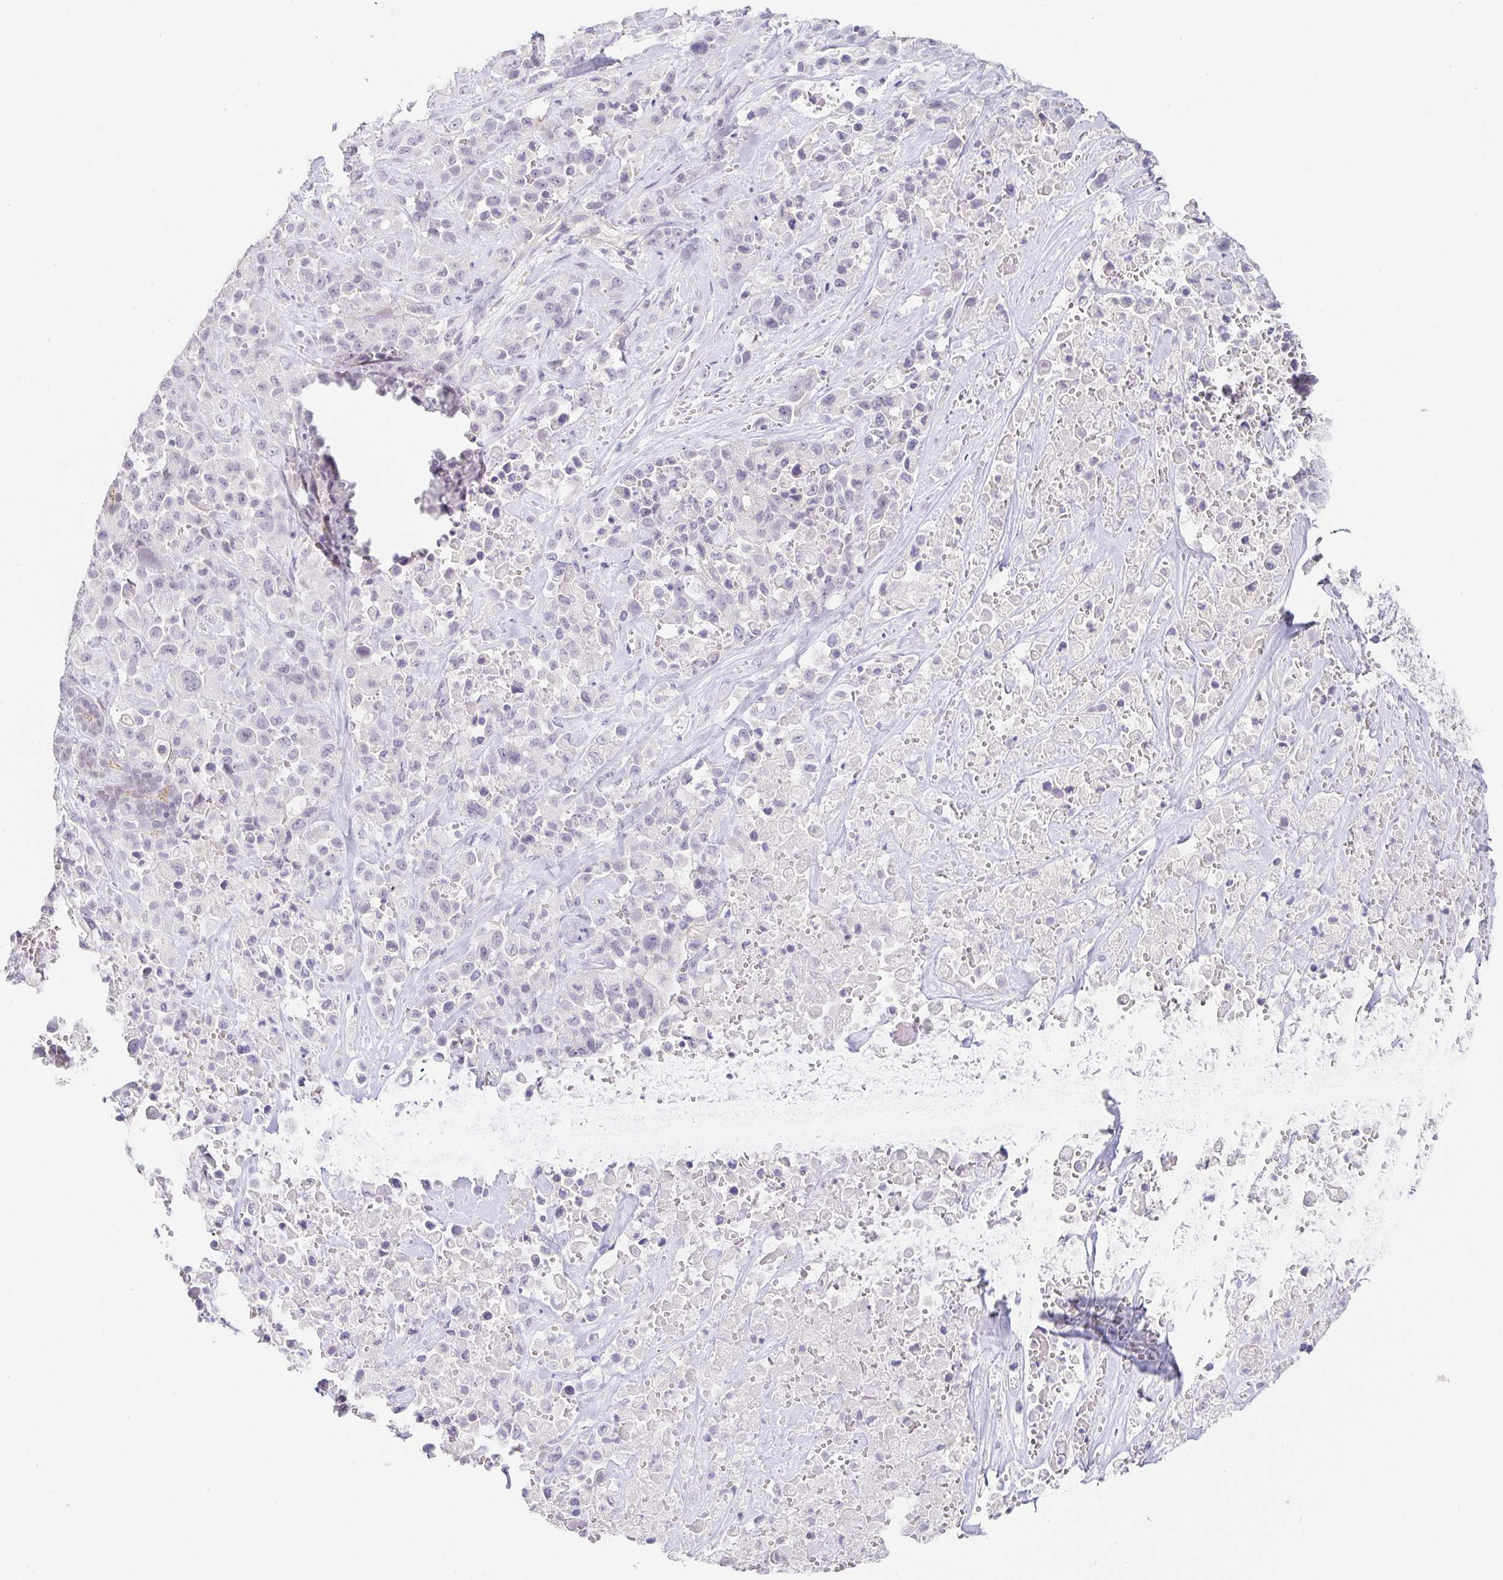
{"staining": {"intensity": "negative", "quantity": "none", "location": "none"}, "tissue": "pancreatic cancer", "cell_type": "Tumor cells", "image_type": "cancer", "snomed": [{"axis": "morphology", "description": "Adenocarcinoma, NOS"}, {"axis": "topography", "description": "Pancreas"}], "caption": "Immunohistochemical staining of human pancreatic cancer (adenocarcinoma) exhibits no significant positivity in tumor cells.", "gene": "PDX1", "patient": {"sex": "male", "age": 44}}